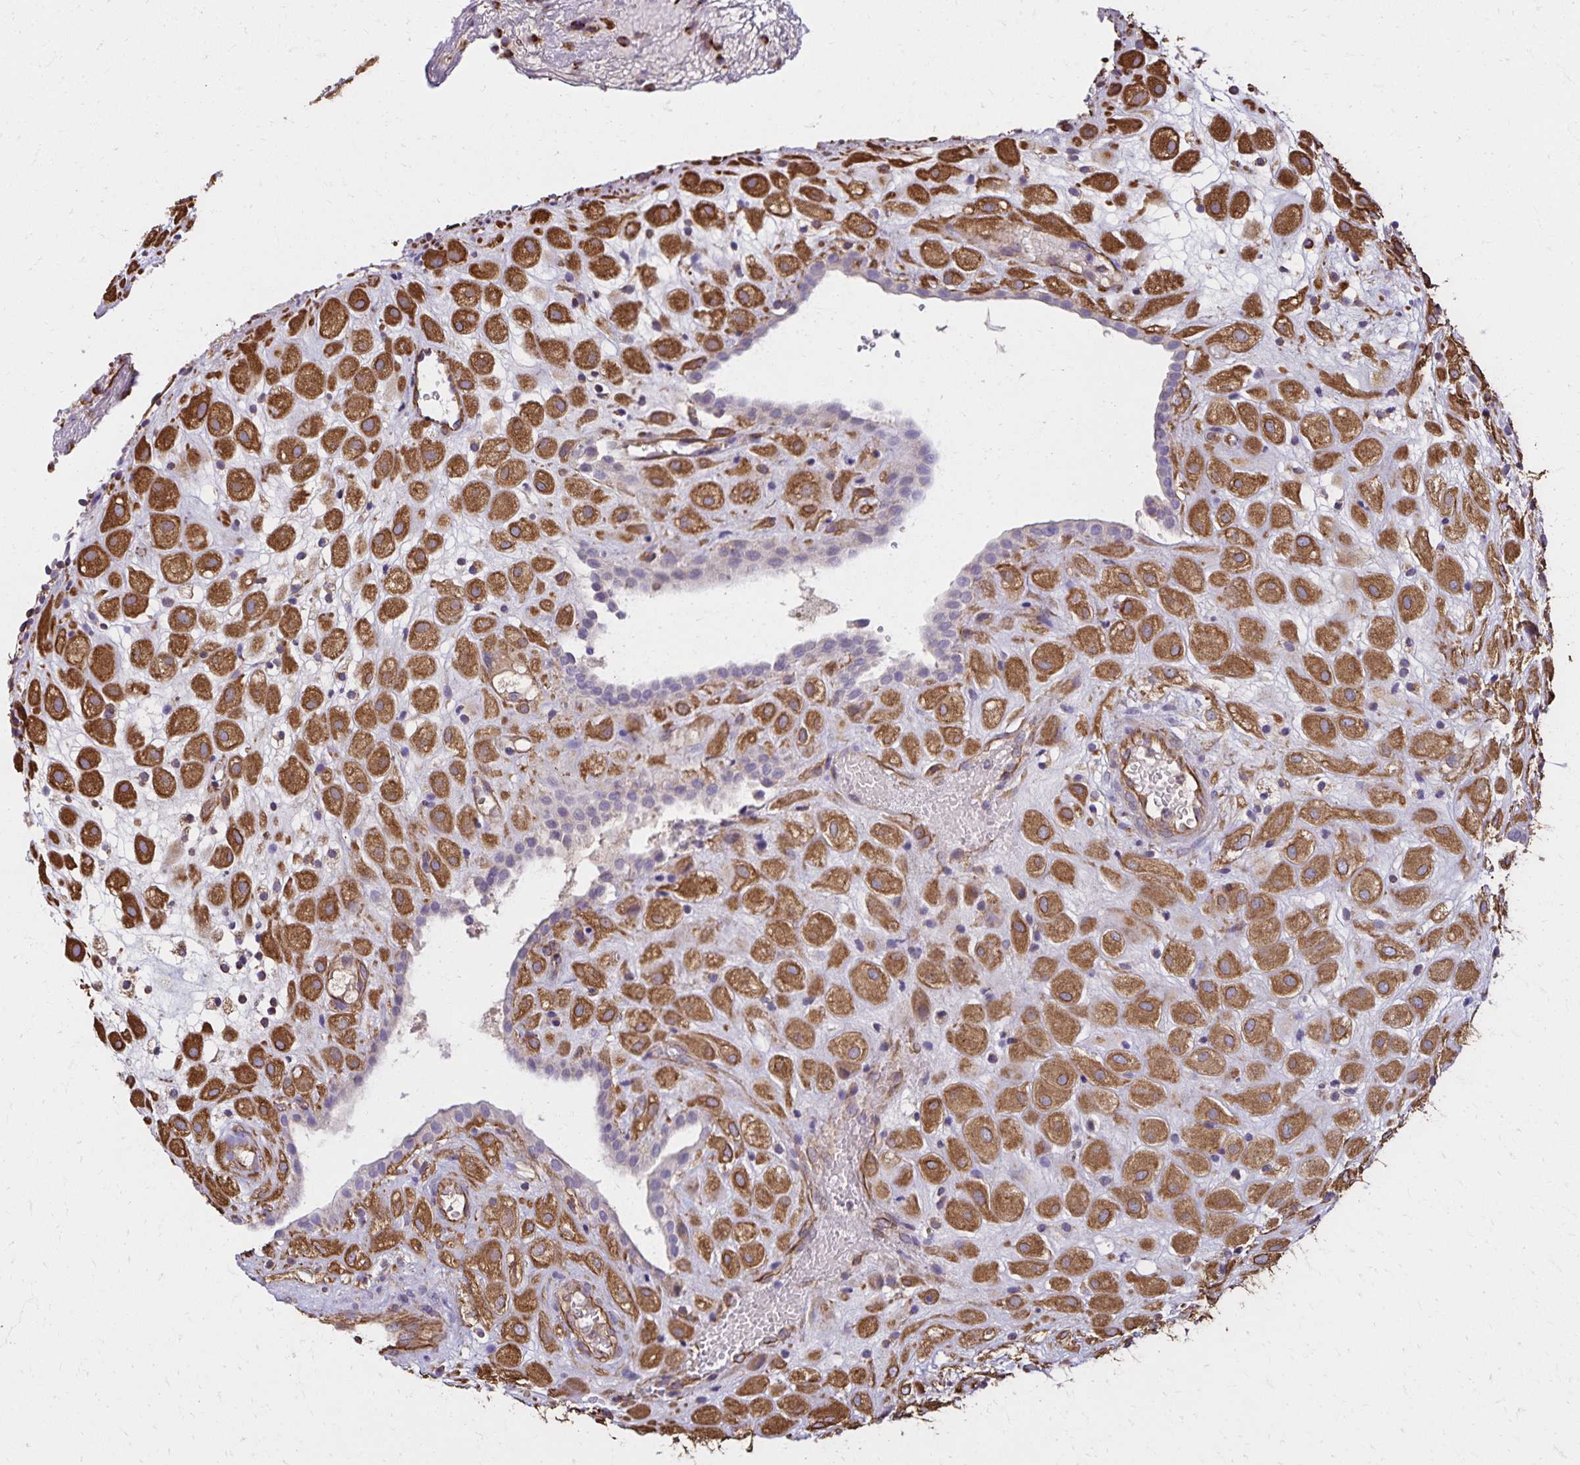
{"staining": {"intensity": "strong", "quantity": ">75%", "location": "cytoplasmic/membranous"}, "tissue": "placenta", "cell_type": "Decidual cells", "image_type": "normal", "snomed": [{"axis": "morphology", "description": "Normal tissue, NOS"}, {"axis": "topography", "description": "Placenta"}], "caption": "The immunohistochemical stain highlights strong cytoplasmic/membranous positivity in decidual cells of unremarkable placenta.", "gene": "TRPV6", "patient": {"sex": "female", "age": 24}}